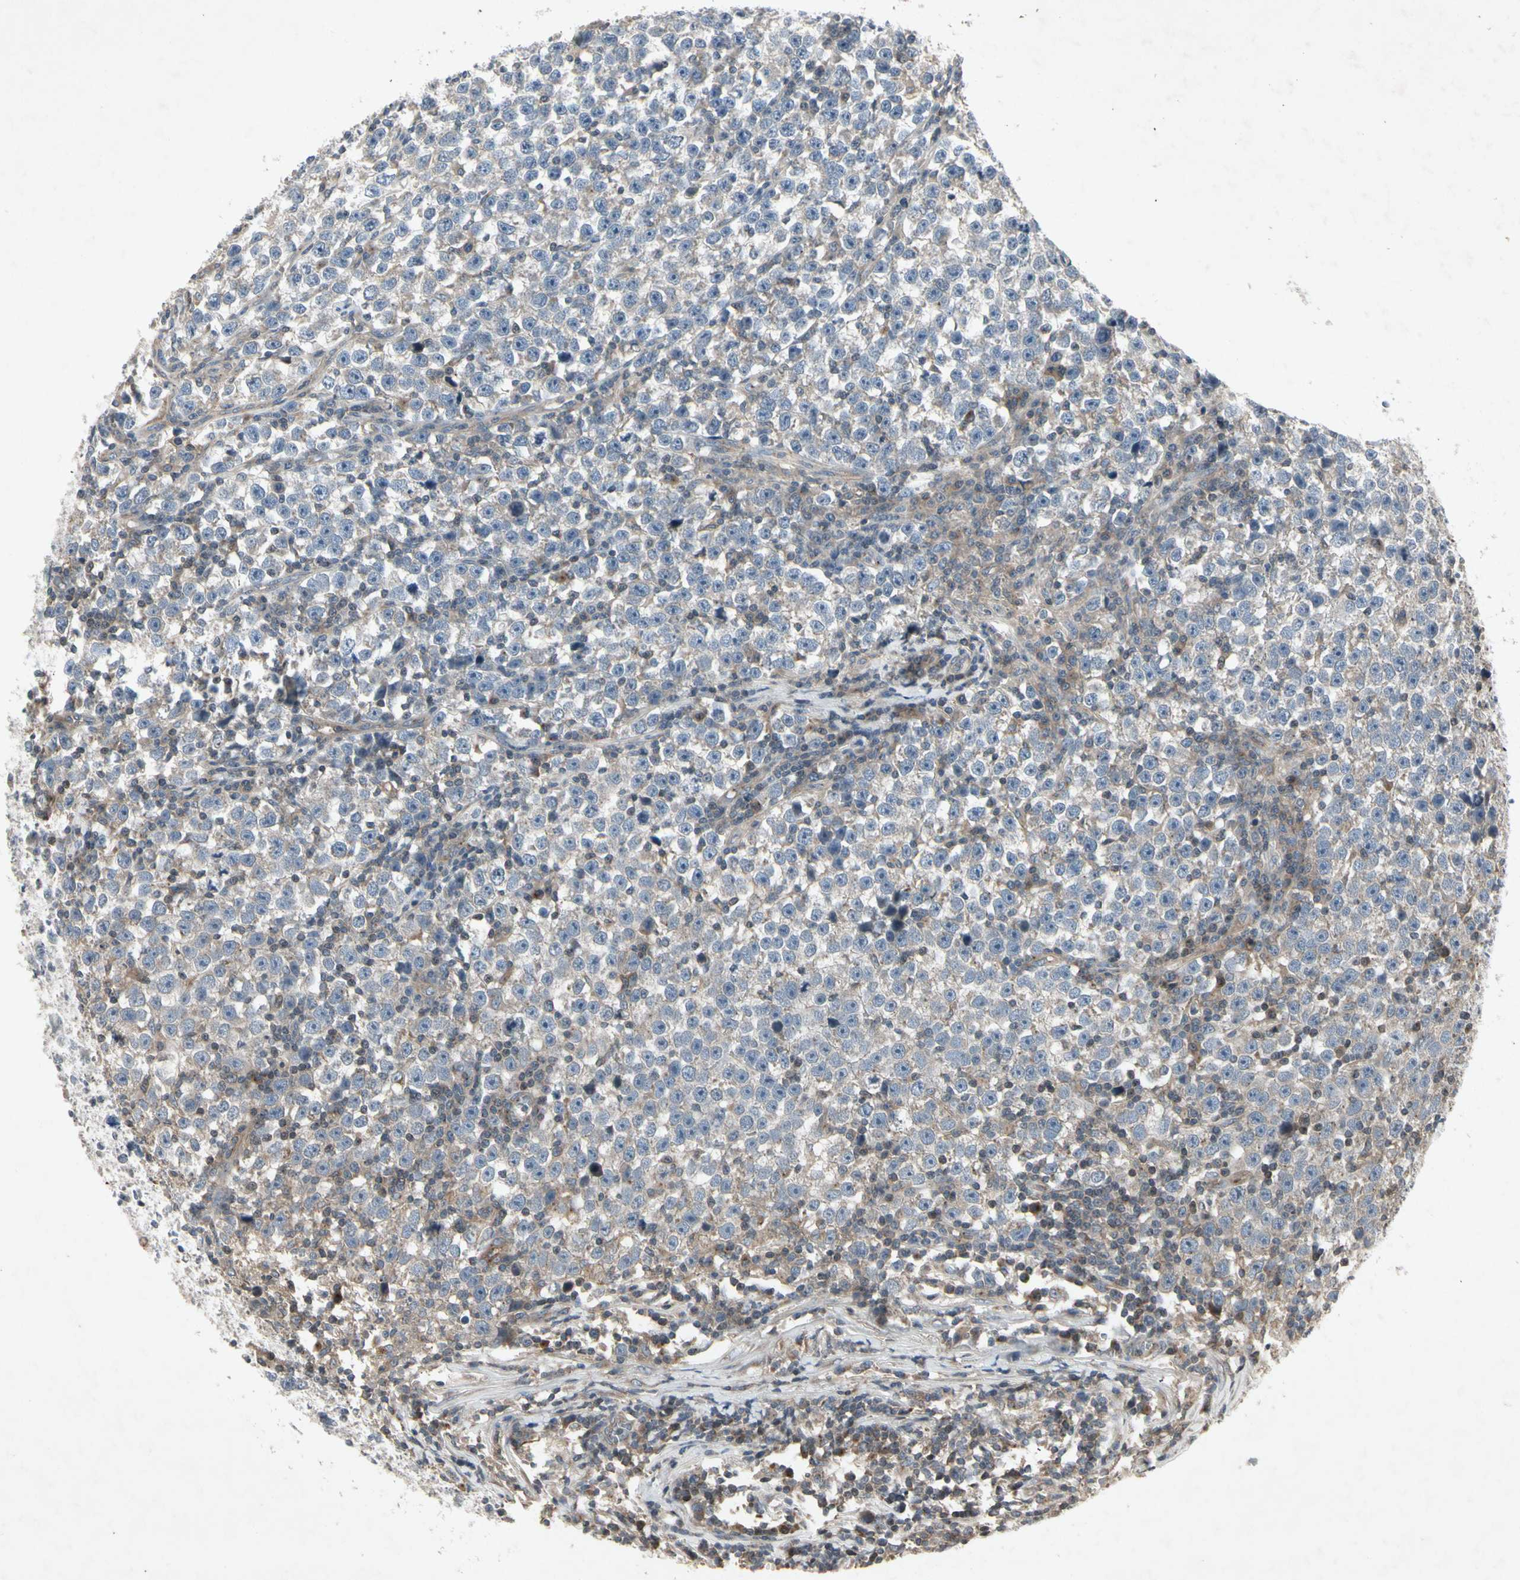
{"staining": {"intensity": "weak", "quantity": "25%-75%", "location": "cytoplasmic/membranous"}, "tissue": "testis cancer", "cell_type": "Tumor cells", "image_type": "cancer", "snomed": [{"axis": "morphology", "description": "Seminoma, NOS"}, {"axis": "topography", "description": "Testis"}], "caption": "The image reveals immunohistochemical staining of testis cancer (seminoma). There is weak cytoplasmic/membranous staining is appreciated in about 25%-75% of tumor cells.", "gene": "TEK", "patient": {"sex": "male", "age": 43}}